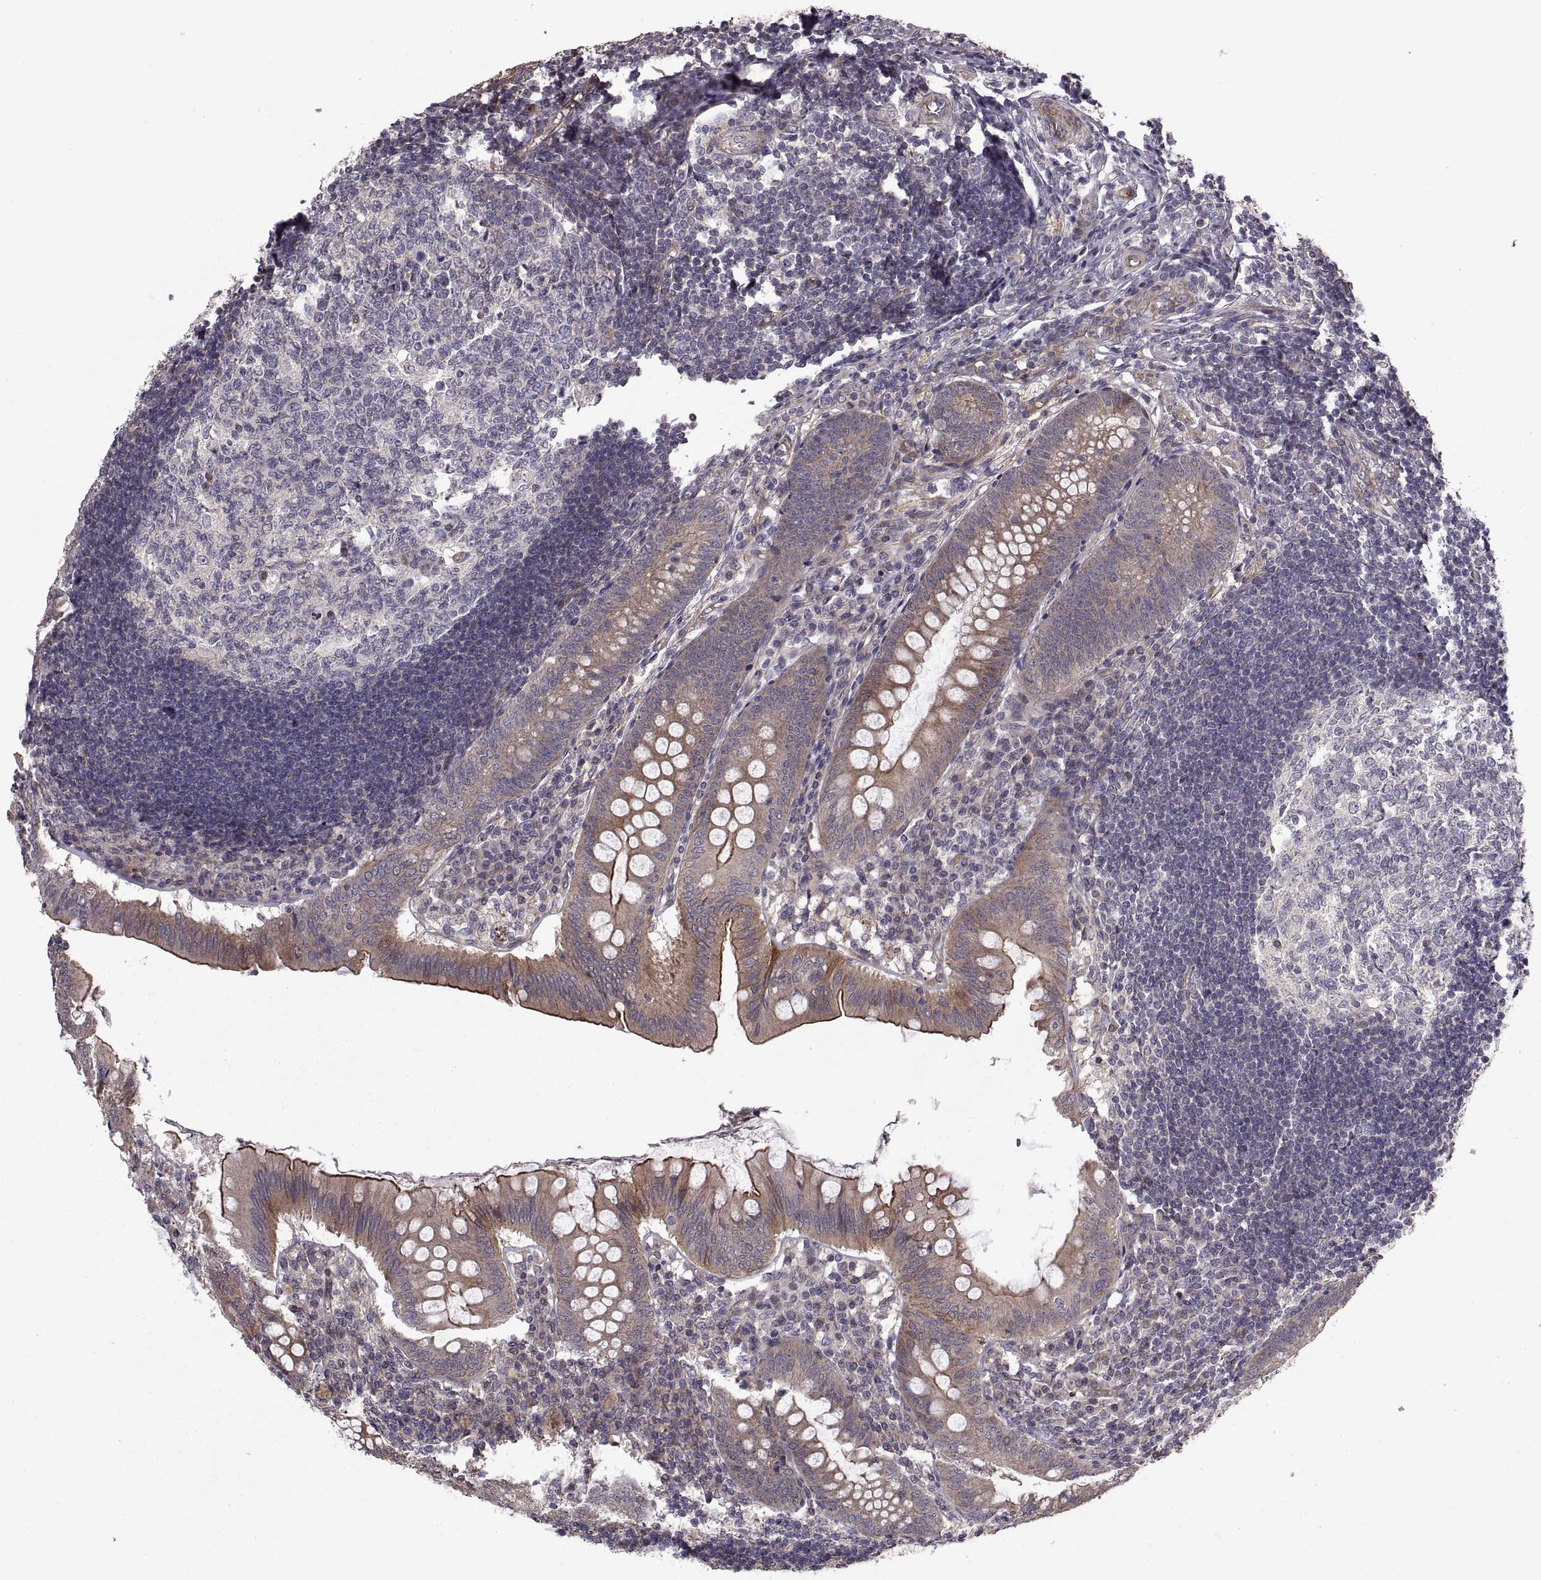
{"staining": {"intensity": "strong", "quantity": "25%-75%", "location": "cytoplasmic/membranous"}, "tissue": "appendix", "cell_type": "Glandular cells", "image_type": "normal", "snomed": [{"axis": "morphology", "description": "Normal tissue, NOS"}, {"axis": "morphology", "description": "Inflammation, NOS"}, {"axis": "topography", "description": "Appendix"}], "caption": "Protein staining of unremarkable appendix demonstrates strong cytoplasmic/membranous positivity in approximately 25%-75% of glandular cells. Immunohistochemistry (ihc) stains the protein in brown and the nuclei are stained blue.", "gene": "PMM2", "patient": {"sex": "male", "age": 16}}